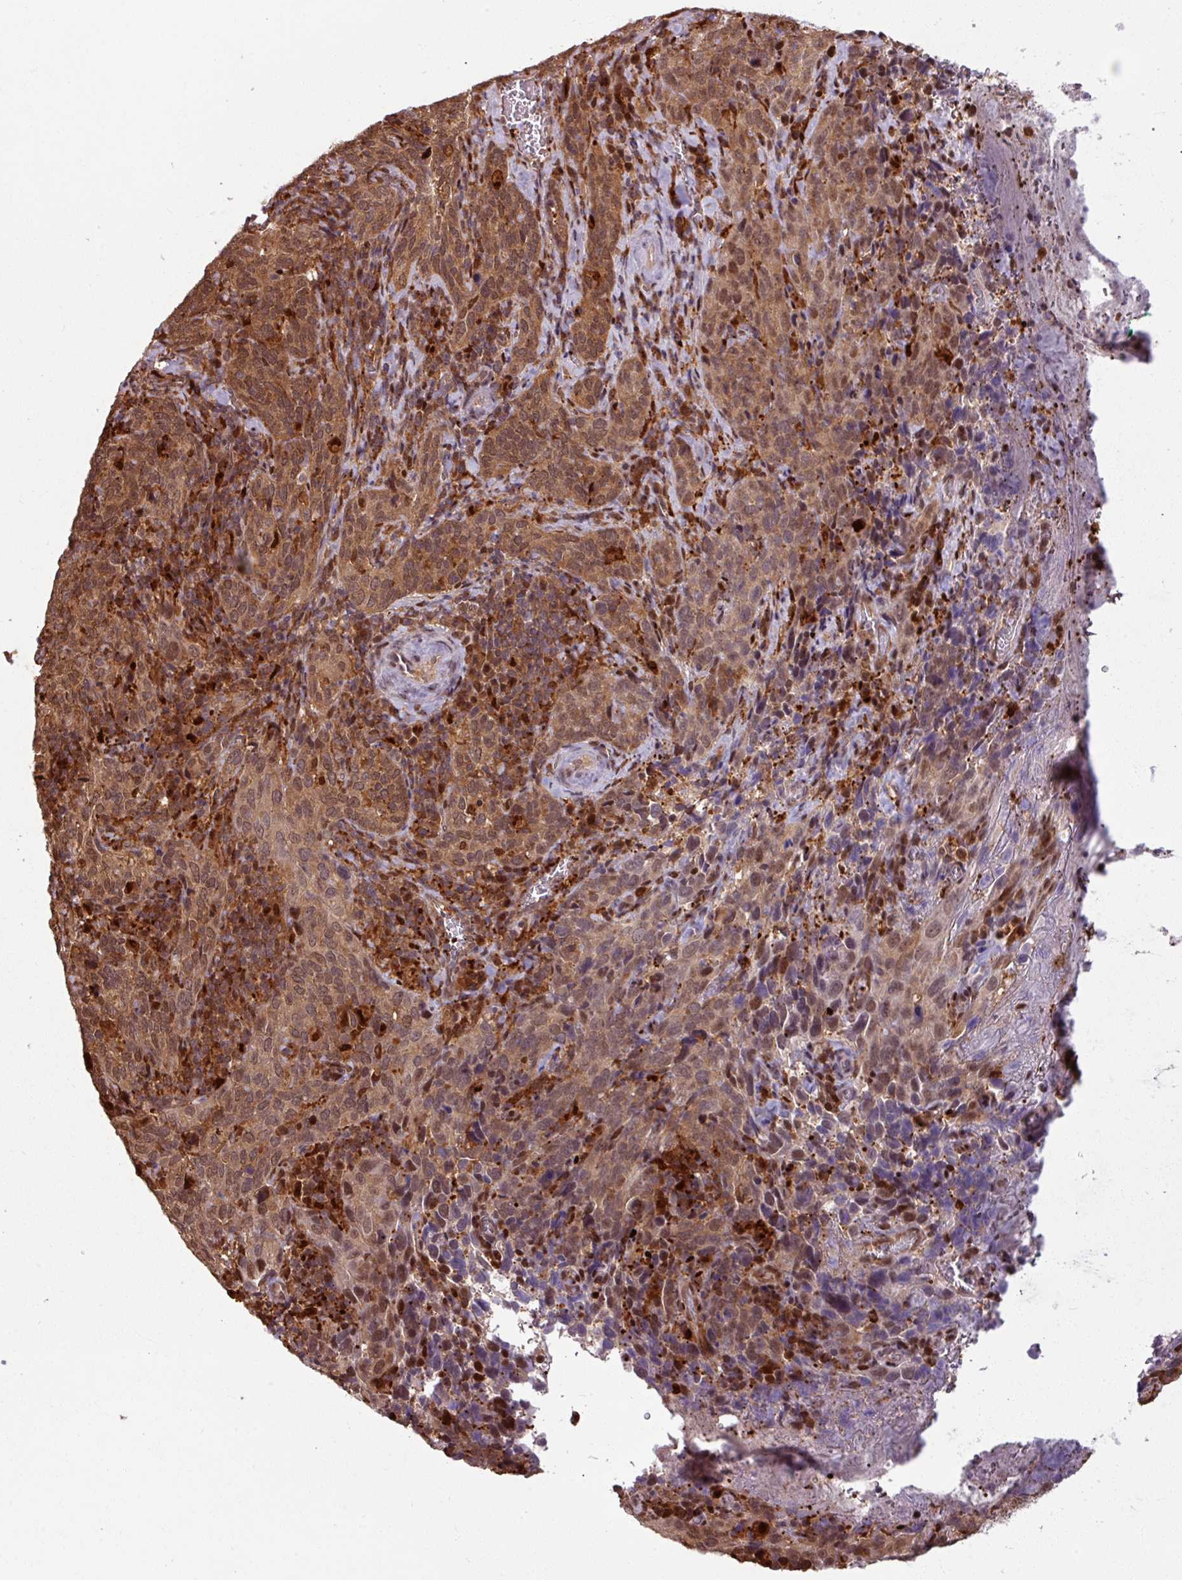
{"staining": {"intensity": "moderate", "quantity": ">75%", "location": "cytoplasmic/membranous,nuclear"}, "tissue": "cervical cancer", "cell_type": "Tumor cells", "image_type": "cancer", "snomed": [{"axis": "morphology", "description": "Squamous cell carcinoma, NOS"}, {"axis": "topography", "description": "Cervix"}], "caption": "Squamous cell carcinoma (cervical) was stained to show a protein in brown. There is medium levels of moderate cytoplasmic/membranous and nuclear positivity in about >75% of tumor cells.", "gene": "KCTD11", "patient": {"sex": "female", "age": 51}}